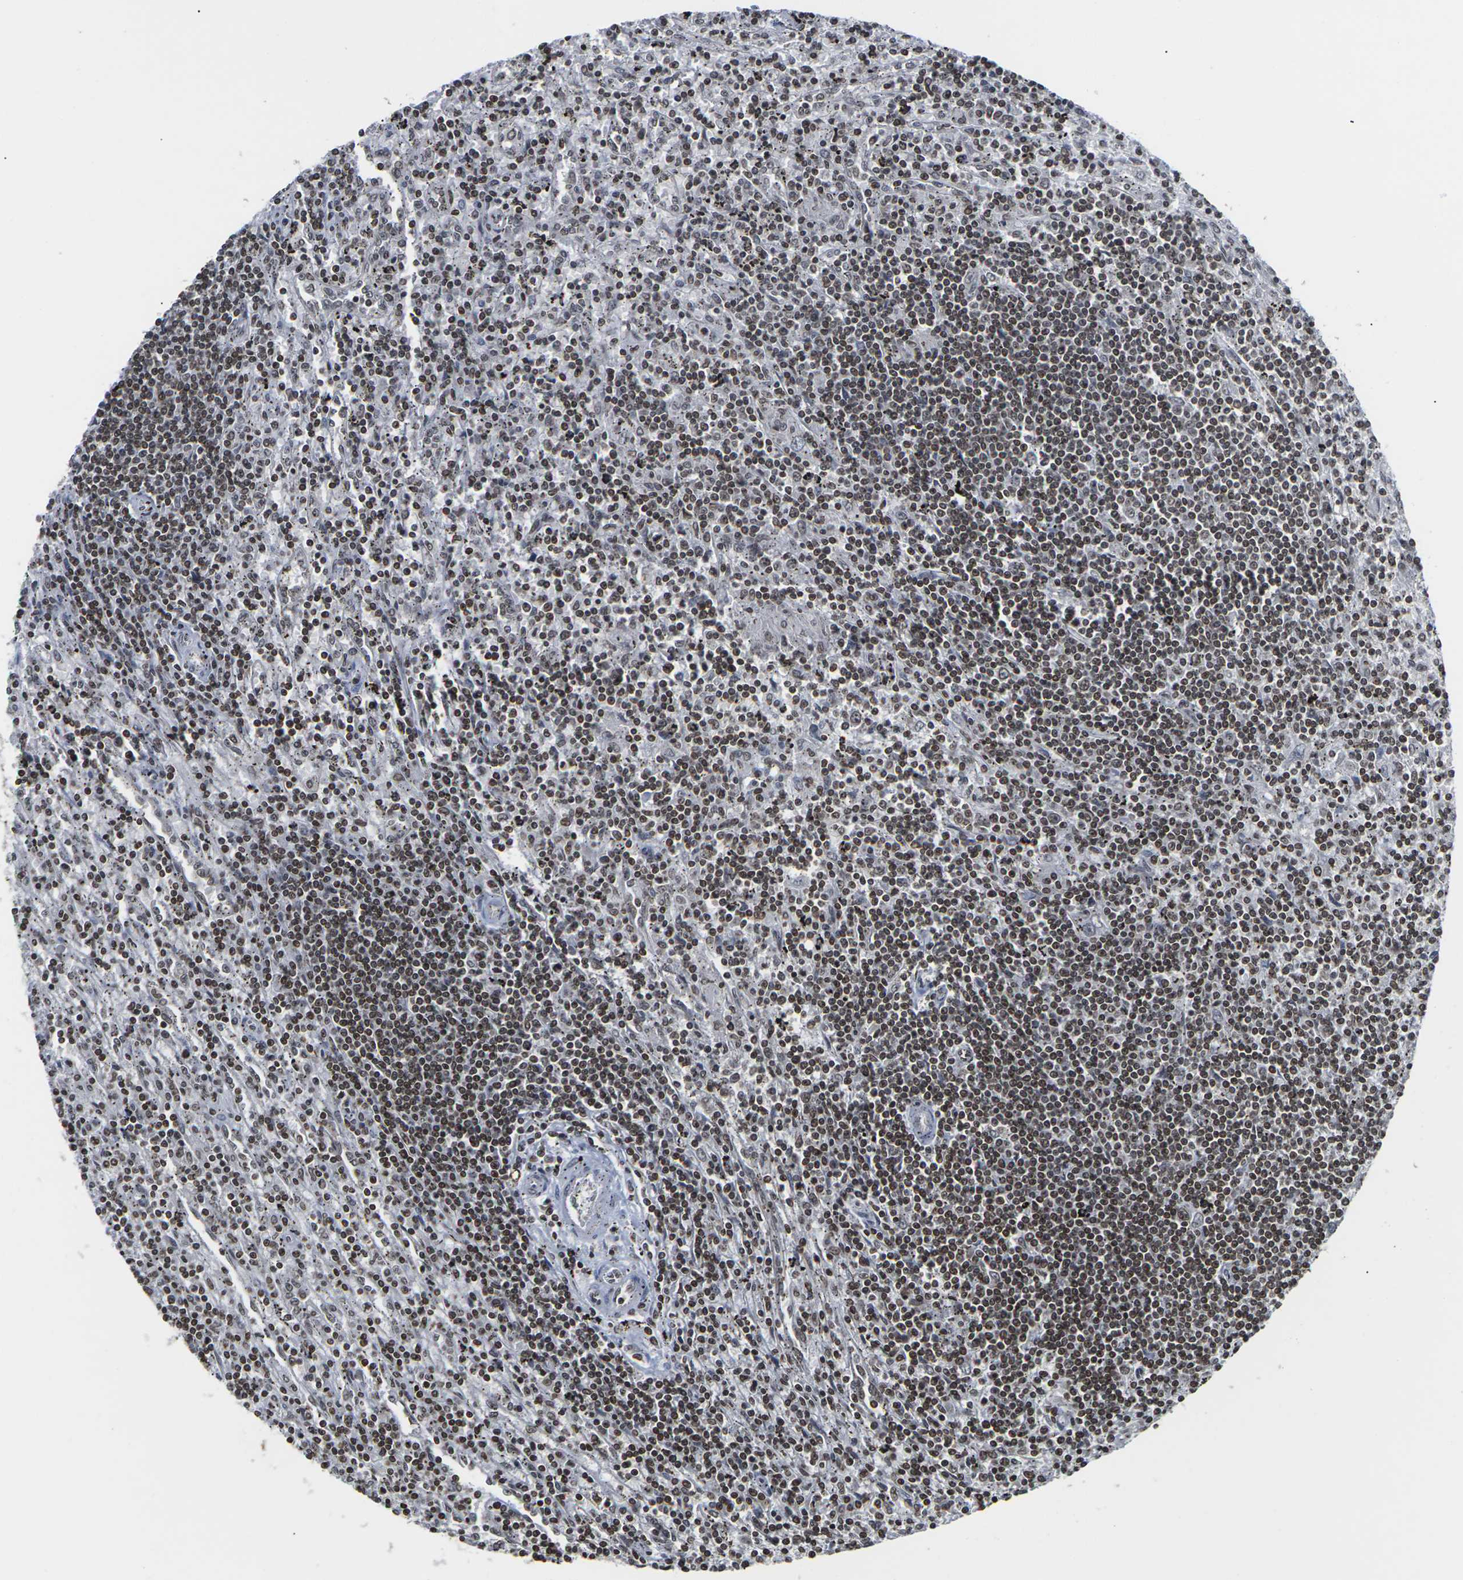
{"staining": {"intensity": "moderate", "quantity": ">75%", "location": "nuclear"}, "tissue": "lymphoma", "cell_type": "Tumor cells", "image_type": "cancer", "snomed": [{"axis": "morphology", "description": "Malignant lymphoma, non-Hodgkin's type, Low grade"}, {"axis": "topography", "description": "Spleen"}], "caption": "Immunohistochemistry (IHC) (DAB) staining of human malignant lymphoma, non-Hodgkin's type (low-grade) reveals moderate nuclear protein positivity in approximately >75% of tumor cells.", "gene": "ETV5", "patient": {"sex": "male", "age": 76}}